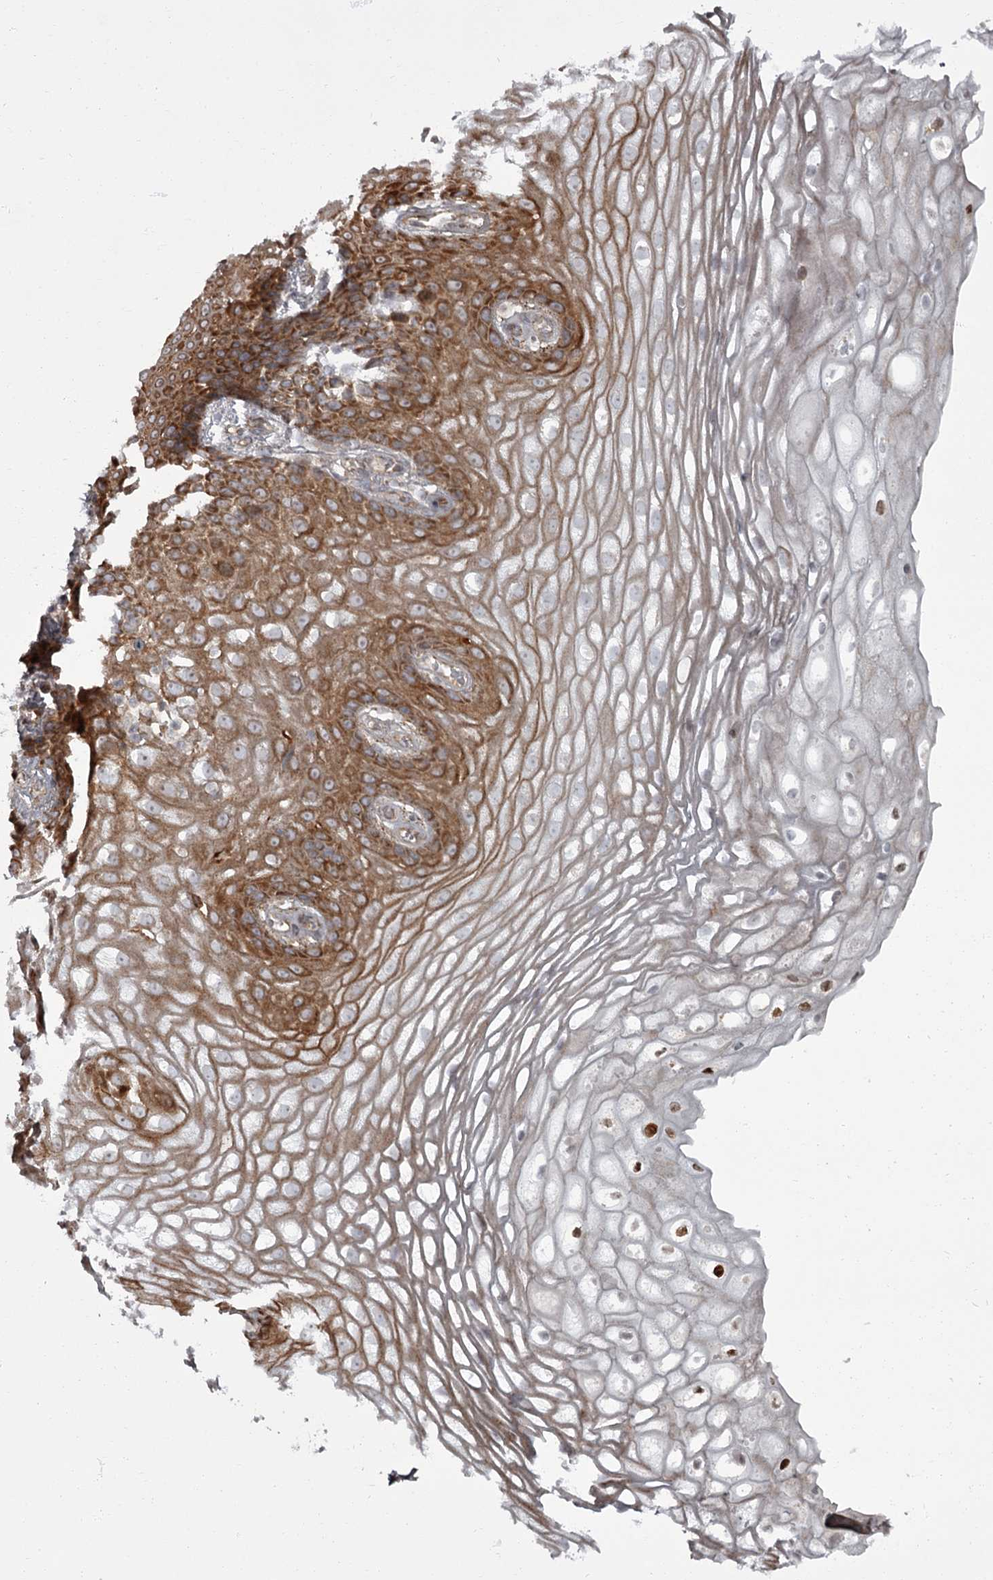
{"staining": {"intensity": "moderate", "quantity": "25%-75%", "location": "cytoplasmic/membranous"}, "tissue": "vagina", "cell_type": "Squamous epithelial cells", "image_type": "normal", "snomed": [{"axis": "morphology", "description": "Normal tissue, NOS"}, {"axis": "topography", "description": "Vagina"}], "caption": "DAB (3,3'-diaminobenzidine) immunohistochemical staining of normal human vagina reveals moderate cytoplasmic/membranous protein expression in approximately 25%-75% of squamous epithelial cells. Using DAB (3,3'-diaminobenzidine) (brown) and hematoxylin (blue) stains, captured at high magnification using brightfield microscopy.", "gene": "THAP9", "patient": {"sex": "female", "age": 60}}